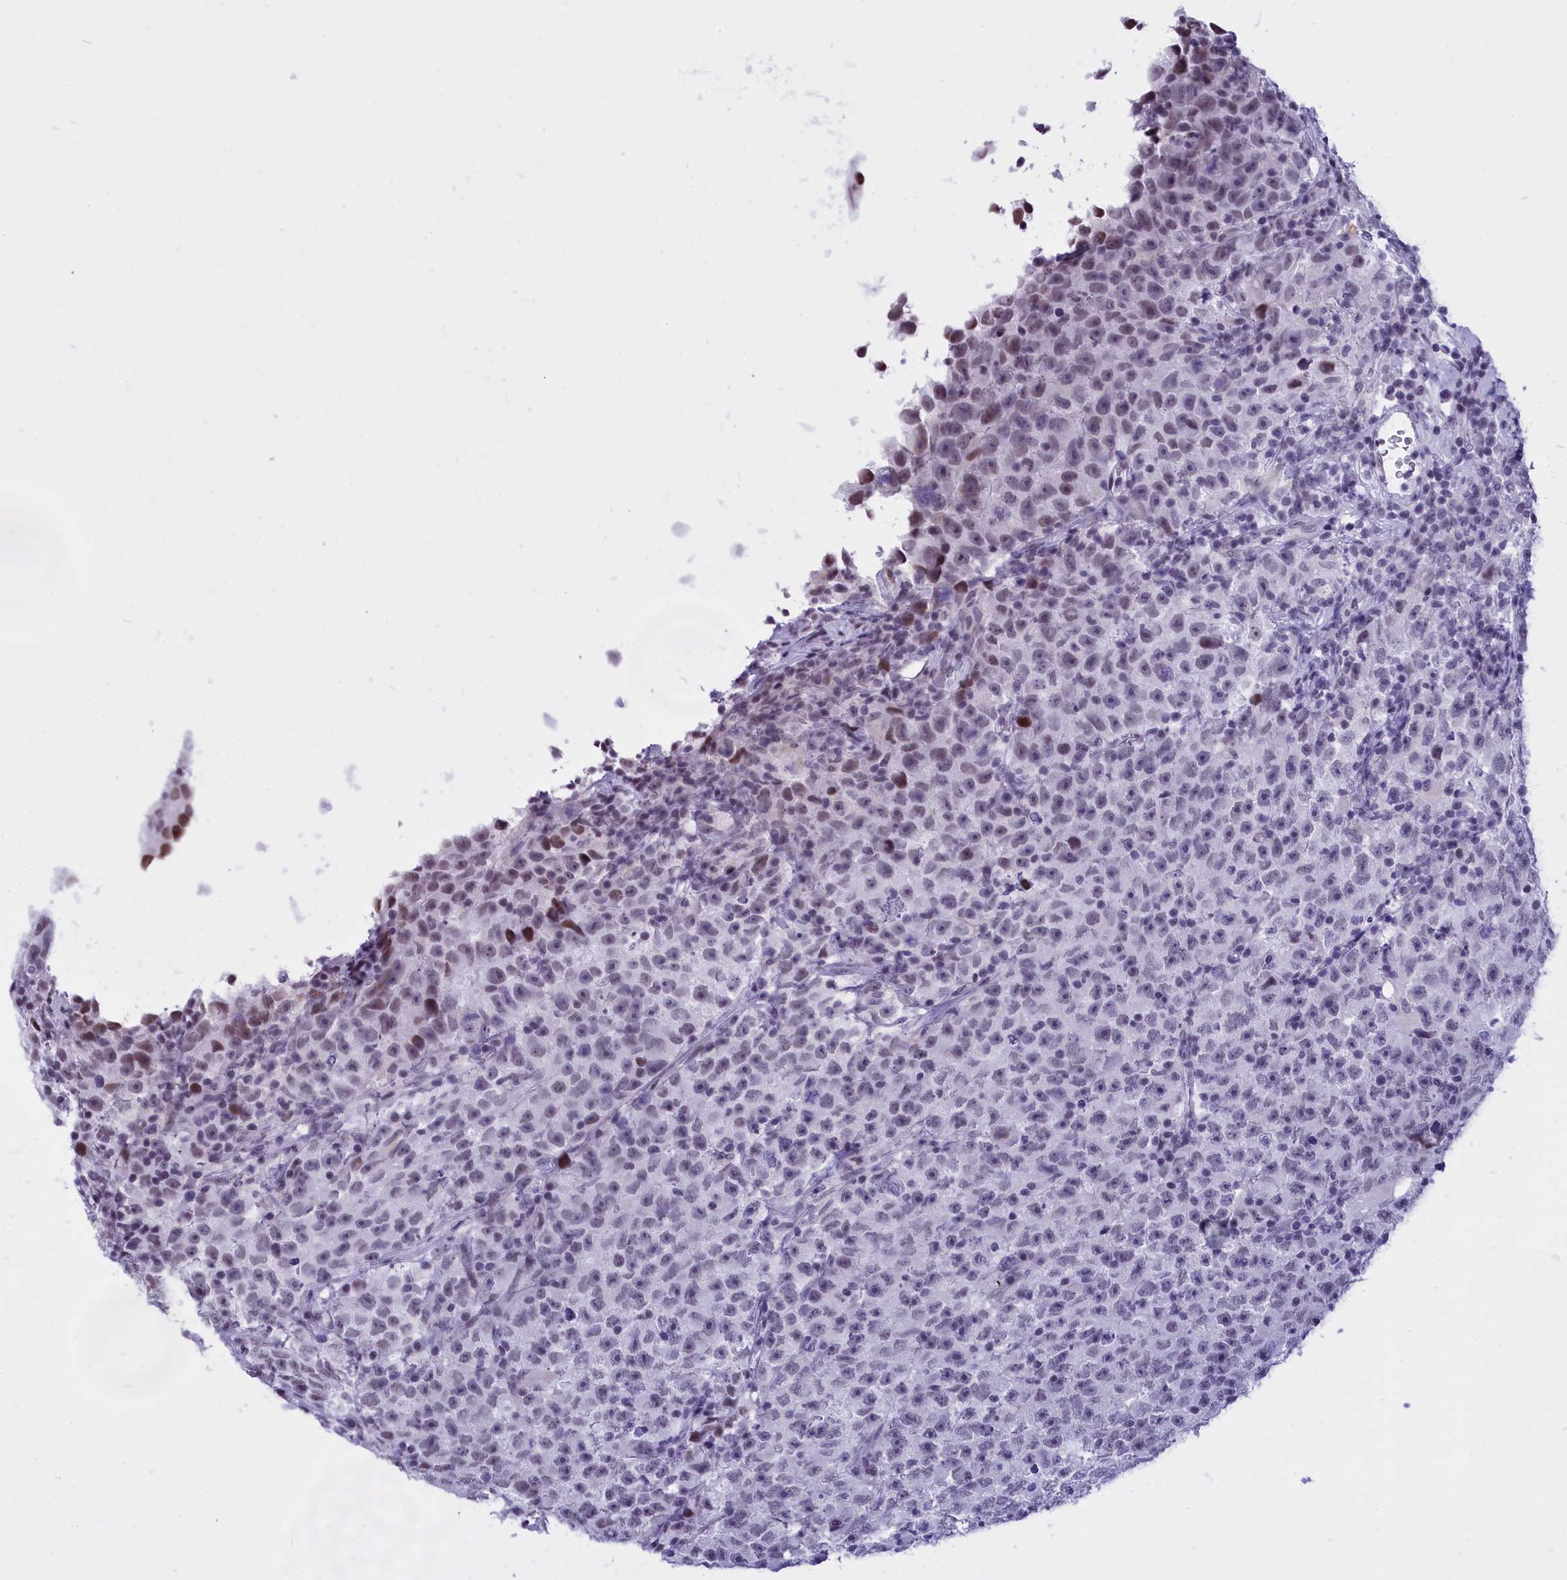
{"staining": {"intensity": "weak", "quantity": "<25%", "location": "nuclear"}, "tissue": "testis cancer", "cell_type": "Tumor cells", "image_type": "cancer", "snomed": [{"axis": "morphology", "description": "Seminoma, NOS"}, {"axis": "topography", "description": "Testis"}], "caption": "An immunohistochemistry (IHC) image of testis cancer is shown. There is no staining in tumor cells of testis cancer. (Stains: DAB (3,3'-diaminobenzidine) immunohistochemistry with hematoxylin counter stain, Microscopy: brightfield microscopy at high magnification).", "gene": "SPIRE2", "patient": {"sex": "male", "age": 22}}